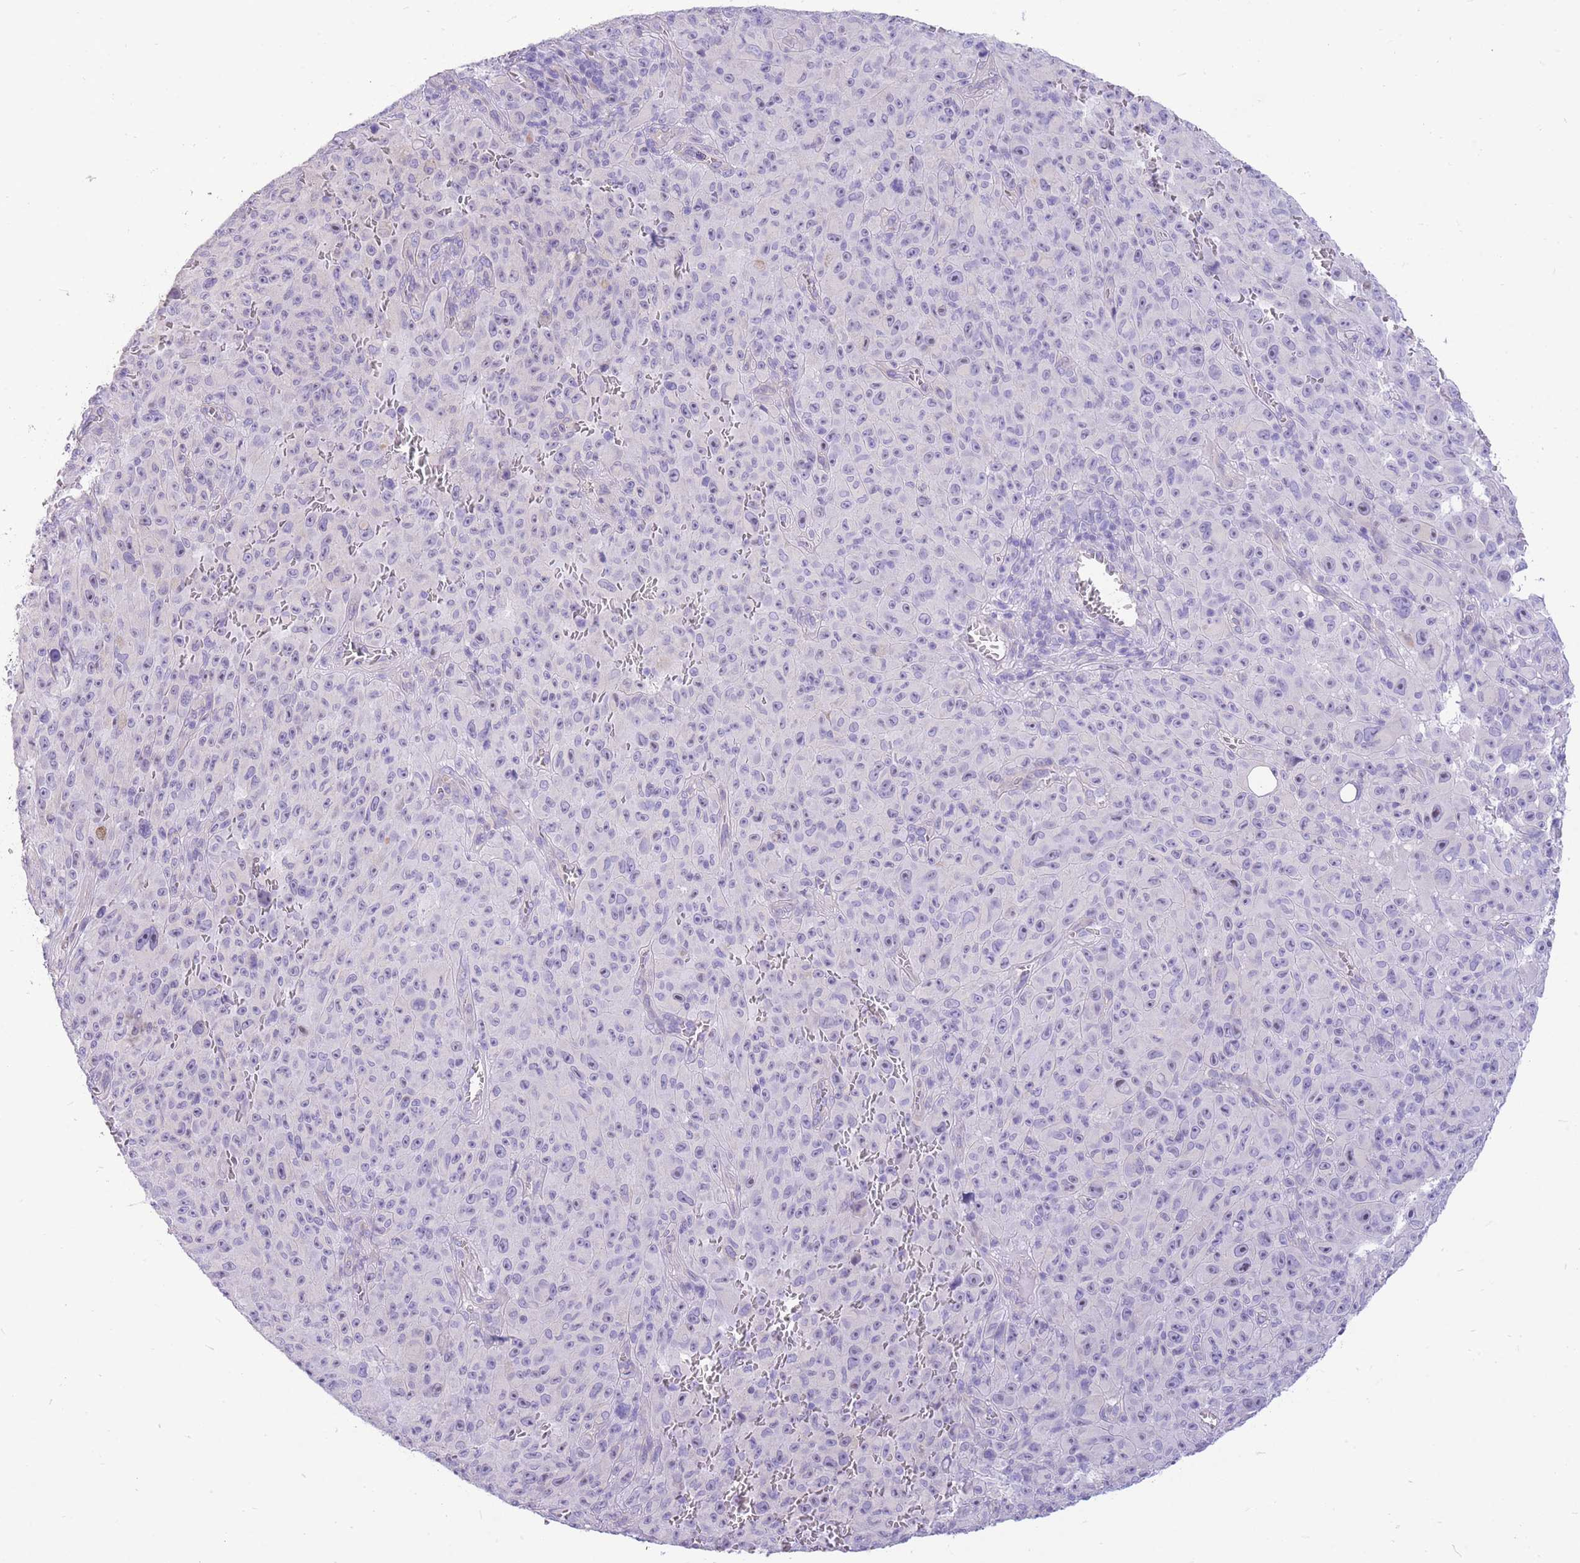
{"staining": {"intensity": "negative", "quantity": "none", "location": "none"}, "tissue": "melanoma", "cell_type": "Tumor cells", "image_type": "cancer", "snomed": [{"axis": "morphology", "description": "Malignant melanoma, NOS"}, {"axis": "topography", "description": "Skin"}], "caption": "Tumor cells are negative for protein expression in human malignant melanoma.", "gene": "ZNF311", "patient": {"sex": "female", "age": 82}}